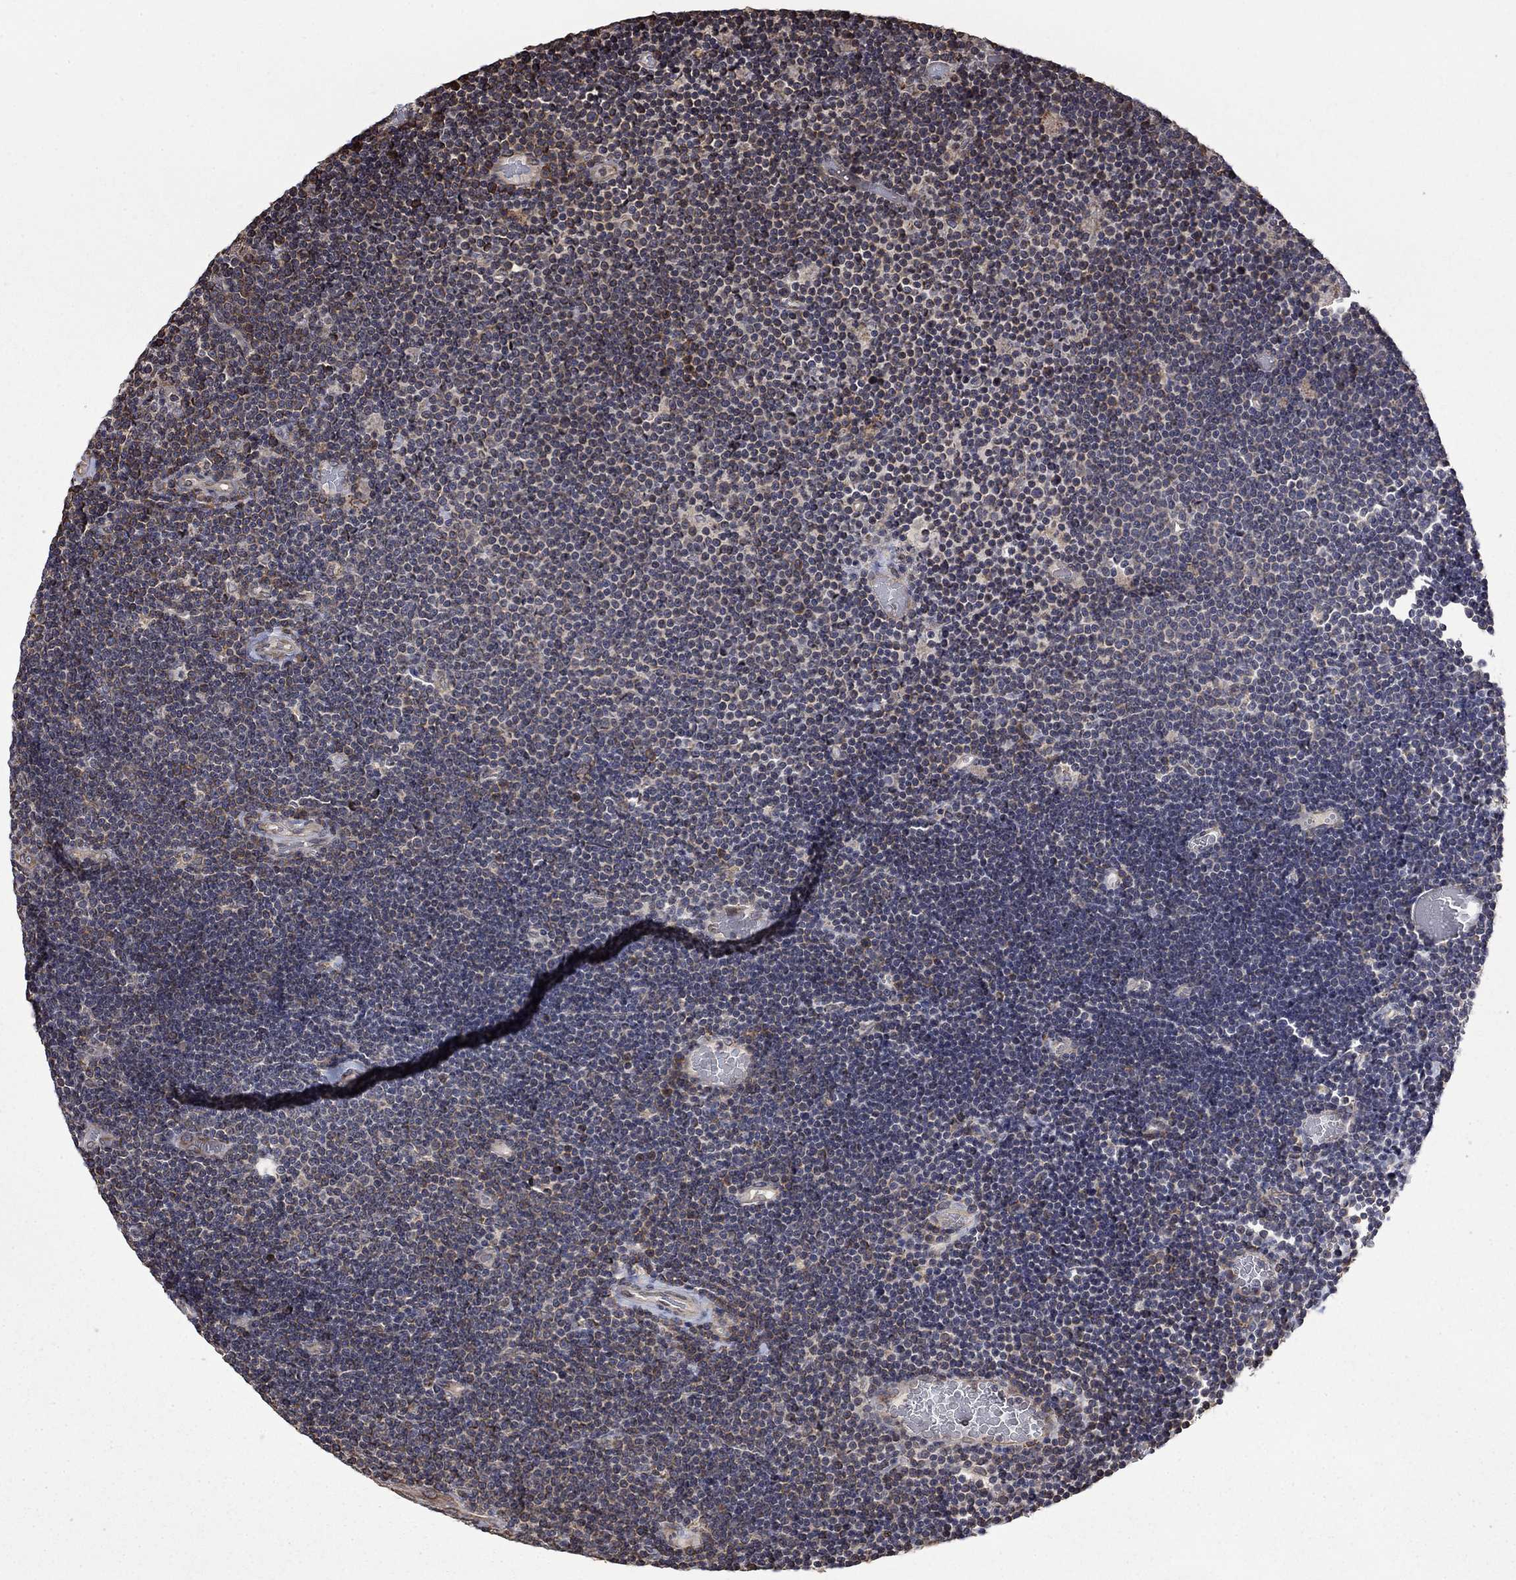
{"staining": {"intensity": "moderate", "quantity": "<25%", "location": "cytoplasmic/membranous"}, "tissue": "lymphoma", "cell_type": "Tumor cells", "image_type": "cancer", "snomed": [{"axis": "morphology", "description": "Malignant lymphoma, non-Hodgkin's type, Low grade"}, {"axis": "topography", "description": "Brain"}], "caption": "Tumor cells display low levels of moderate cytoplasmic/membranous positivity in about <25% of cells in human lymphoma.", "gene": "ESRRA", "patient": {"sex": "female", "age": 66}}